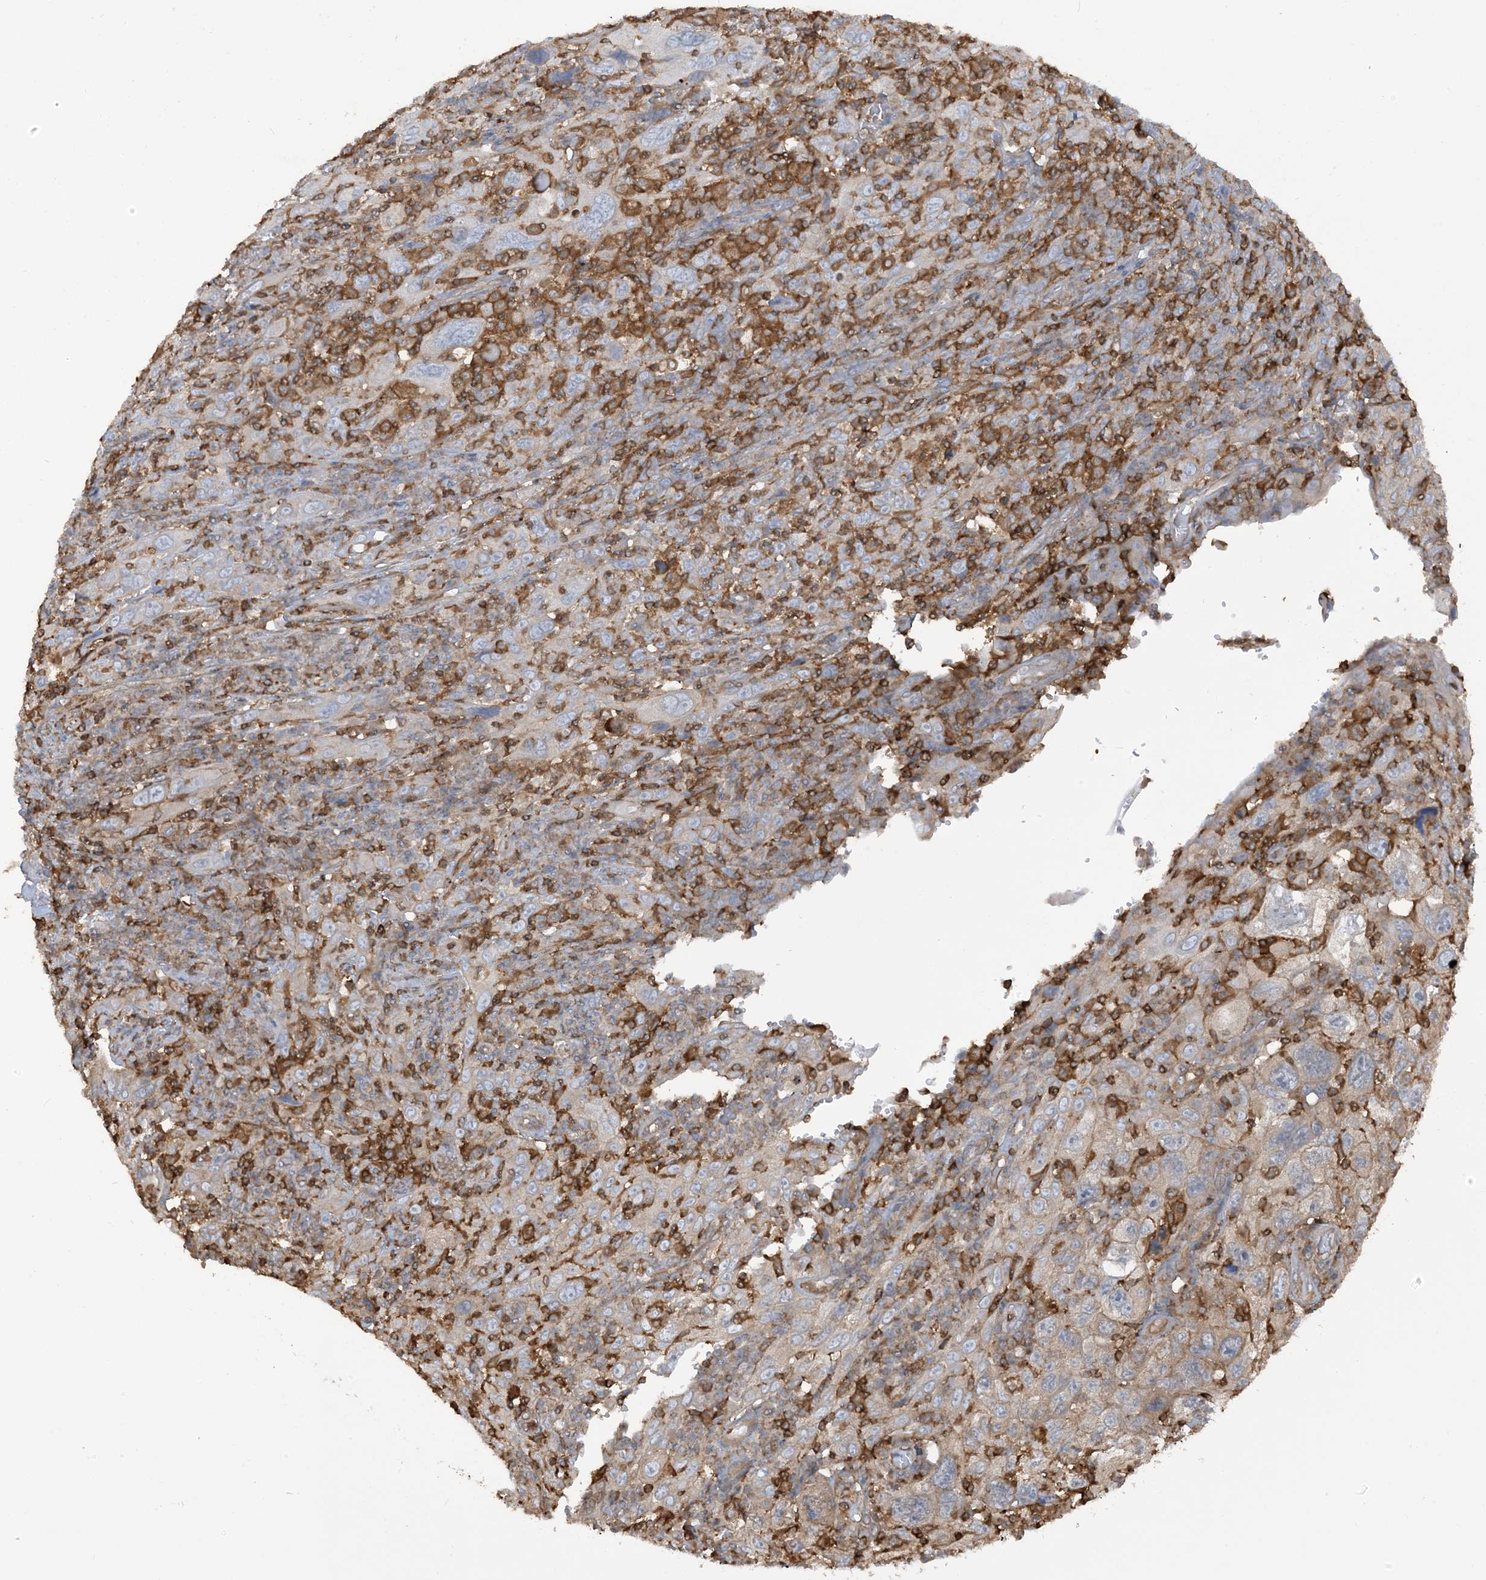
{"staining": {"intensity": "weak", "quantity": "<25%", "location": "cytoplasmic/membranous"}, "tissue": "cervical cancer", "cell_type": "Tumor cells", "image_type": "cancer", "snomed": [{"axis": "morphology", "description": "Squamous cell carcinoma, NOS"}, {"axis": "topography", "description": "Cervix"}], "caption": "An immunohistochemistry (IHC) photomicrograph of cervical cancer (squamous cell carcinoma) is shown. There is no staining in tumor cells of cervical cancer (squamous cell carcinoma).", "gene": "CAPZB", "patient": {"sex": "female", "age": 46}}